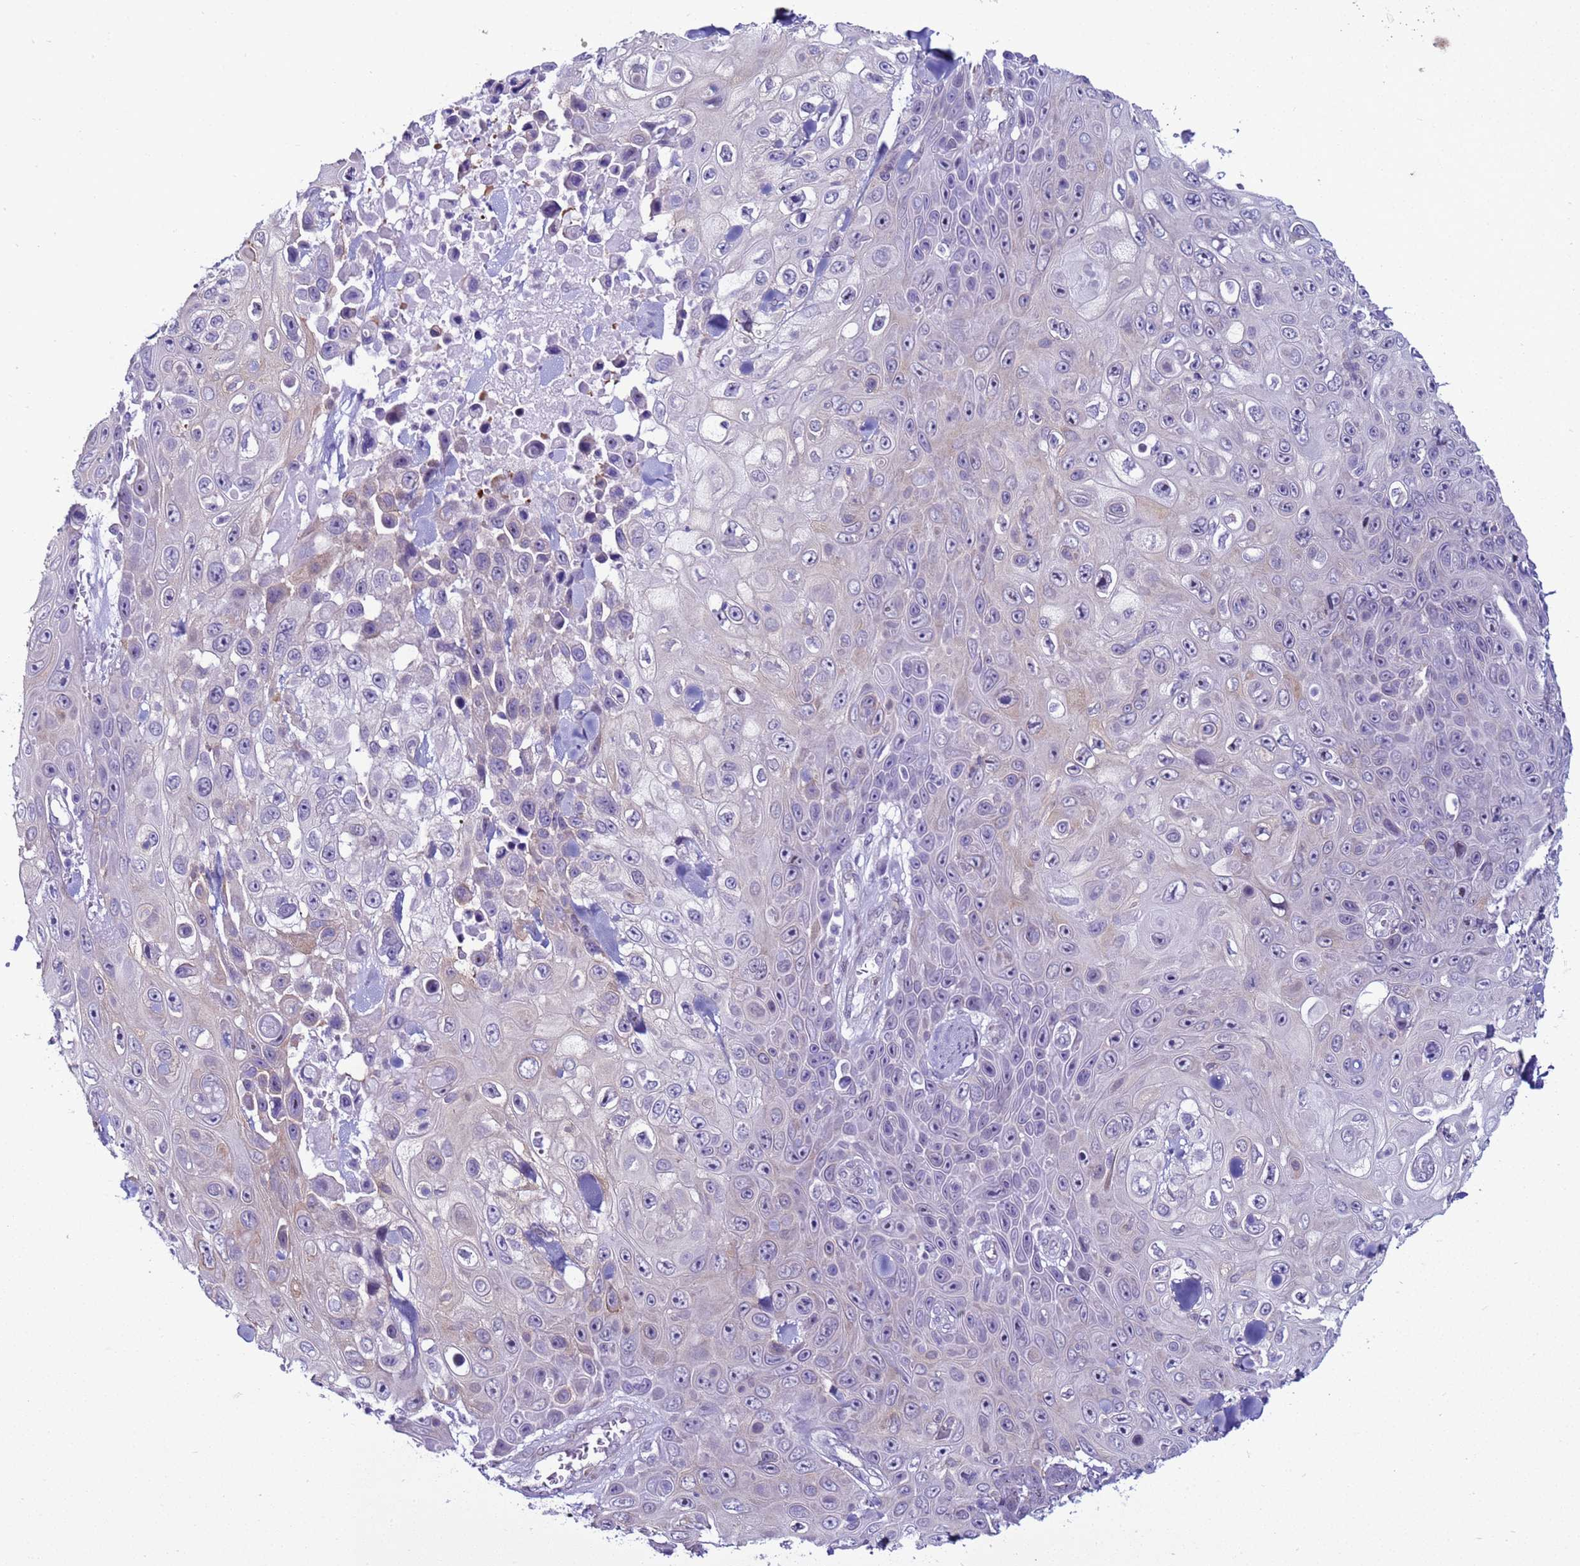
{"staining": {"intensity": "weak", "quantity": "<25%", "location": "cytoplasmic/membranous,nuclear"}, "tissue": "skin cancer", "cell_type": "Tumor cells", "image_type": "cancer", "snomed": [{"axis": "morphology", "description": "Squamous cell carcinoma, NOS"}, {"axis": "topography", "description": "Skin"}], "caption": "Tumor cells show no significant protein expression in skin squamous cell carcinoma.", "gene": "LRRC10B", "patient": {"sex": "male", "age": 82}}